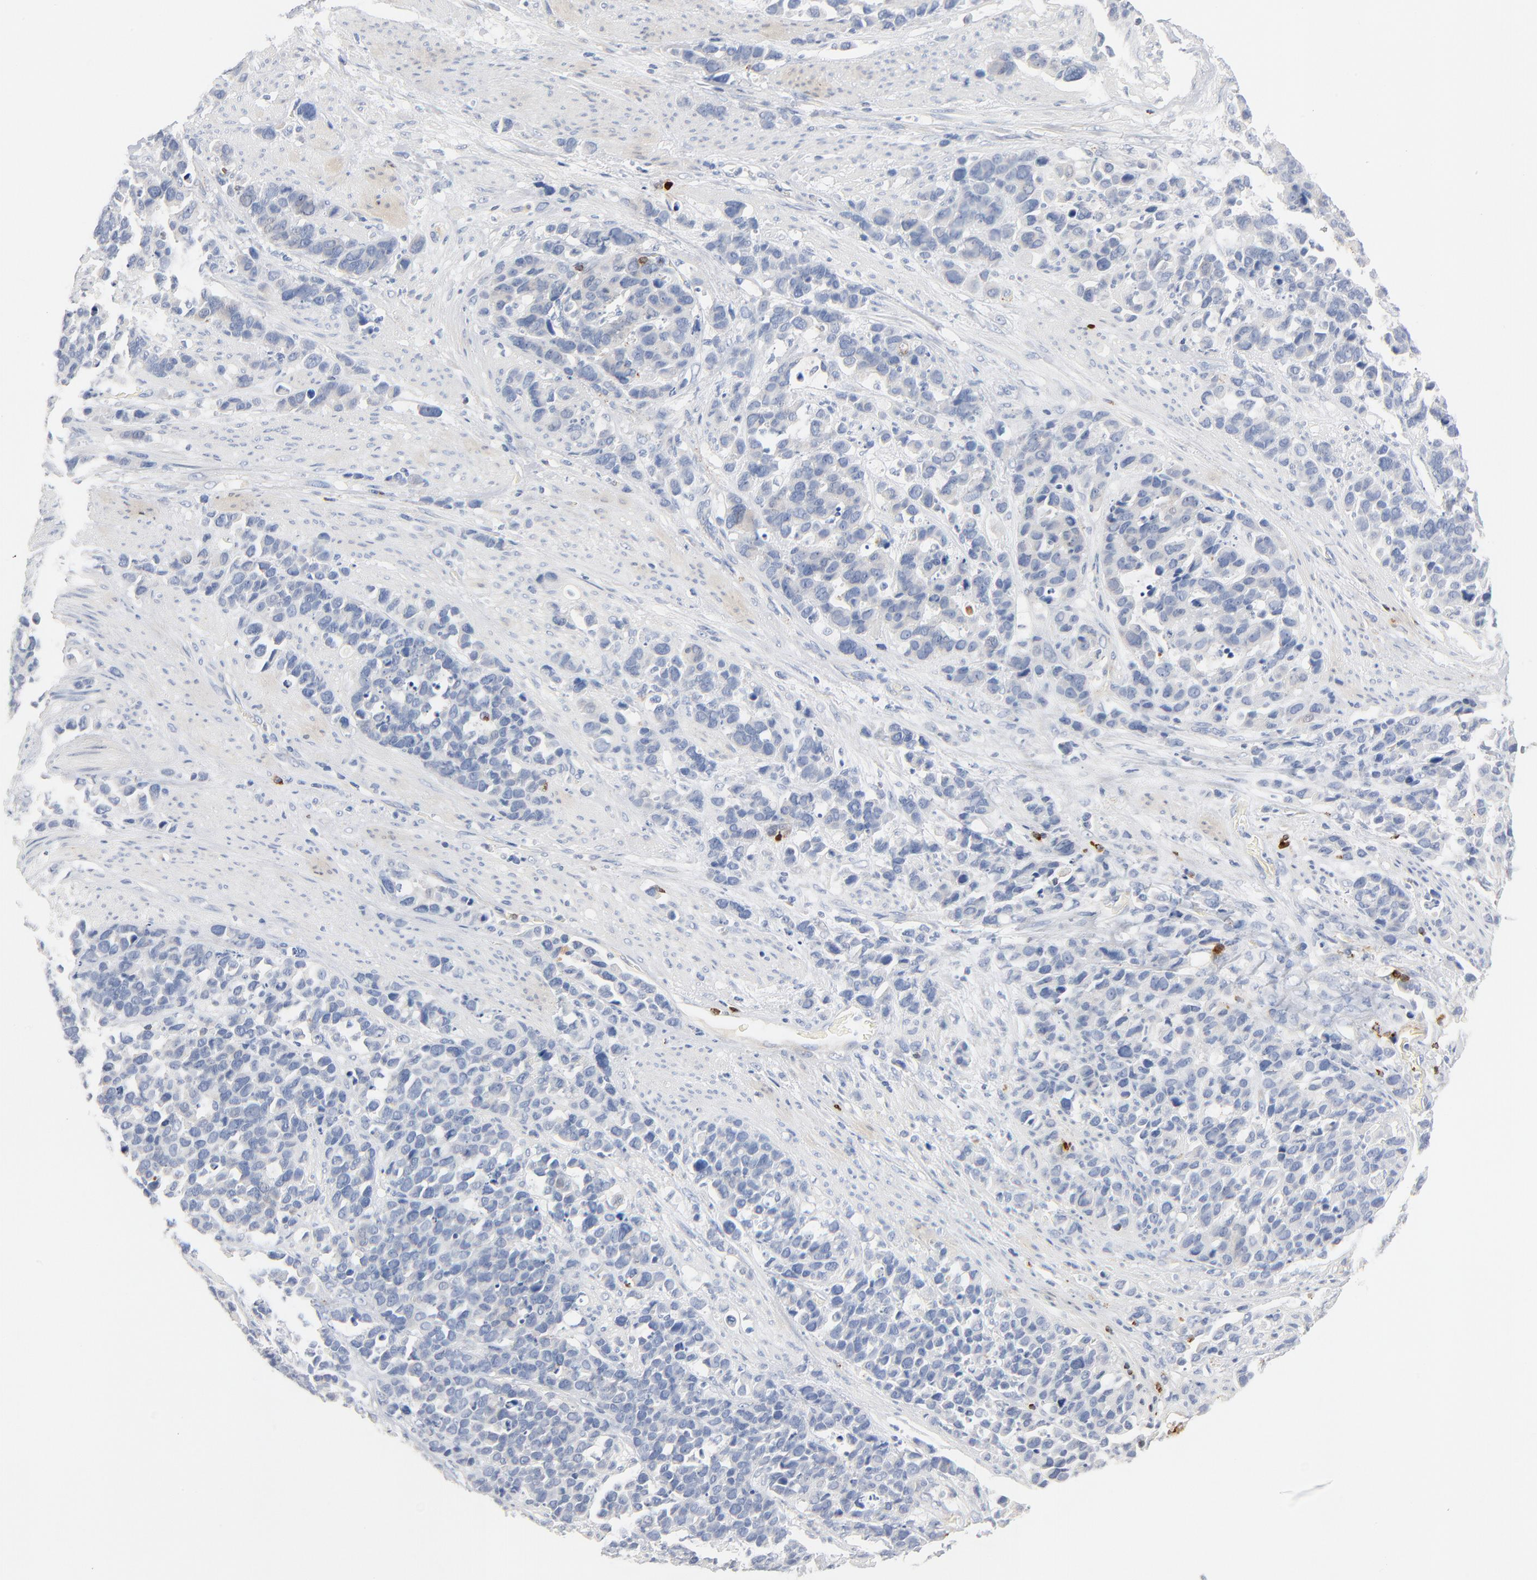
{"staining": {"intensity": "negative", "quantity": "none", "location": "none"}, "tissue": "stomach cancer", "cell_type": "Tumor cells", "image_type": "cancer", "snomed": [{"axis": "morphology", "description": "Adenocarcinoma, NOS"}, {"axis": "topography", "description": "Stomach, upper"}], "caption": "Tumor cells show no significant positivity in stomach cancer.", "gene": "GZMB", "patient": {"sex": "male", "age": 71}}